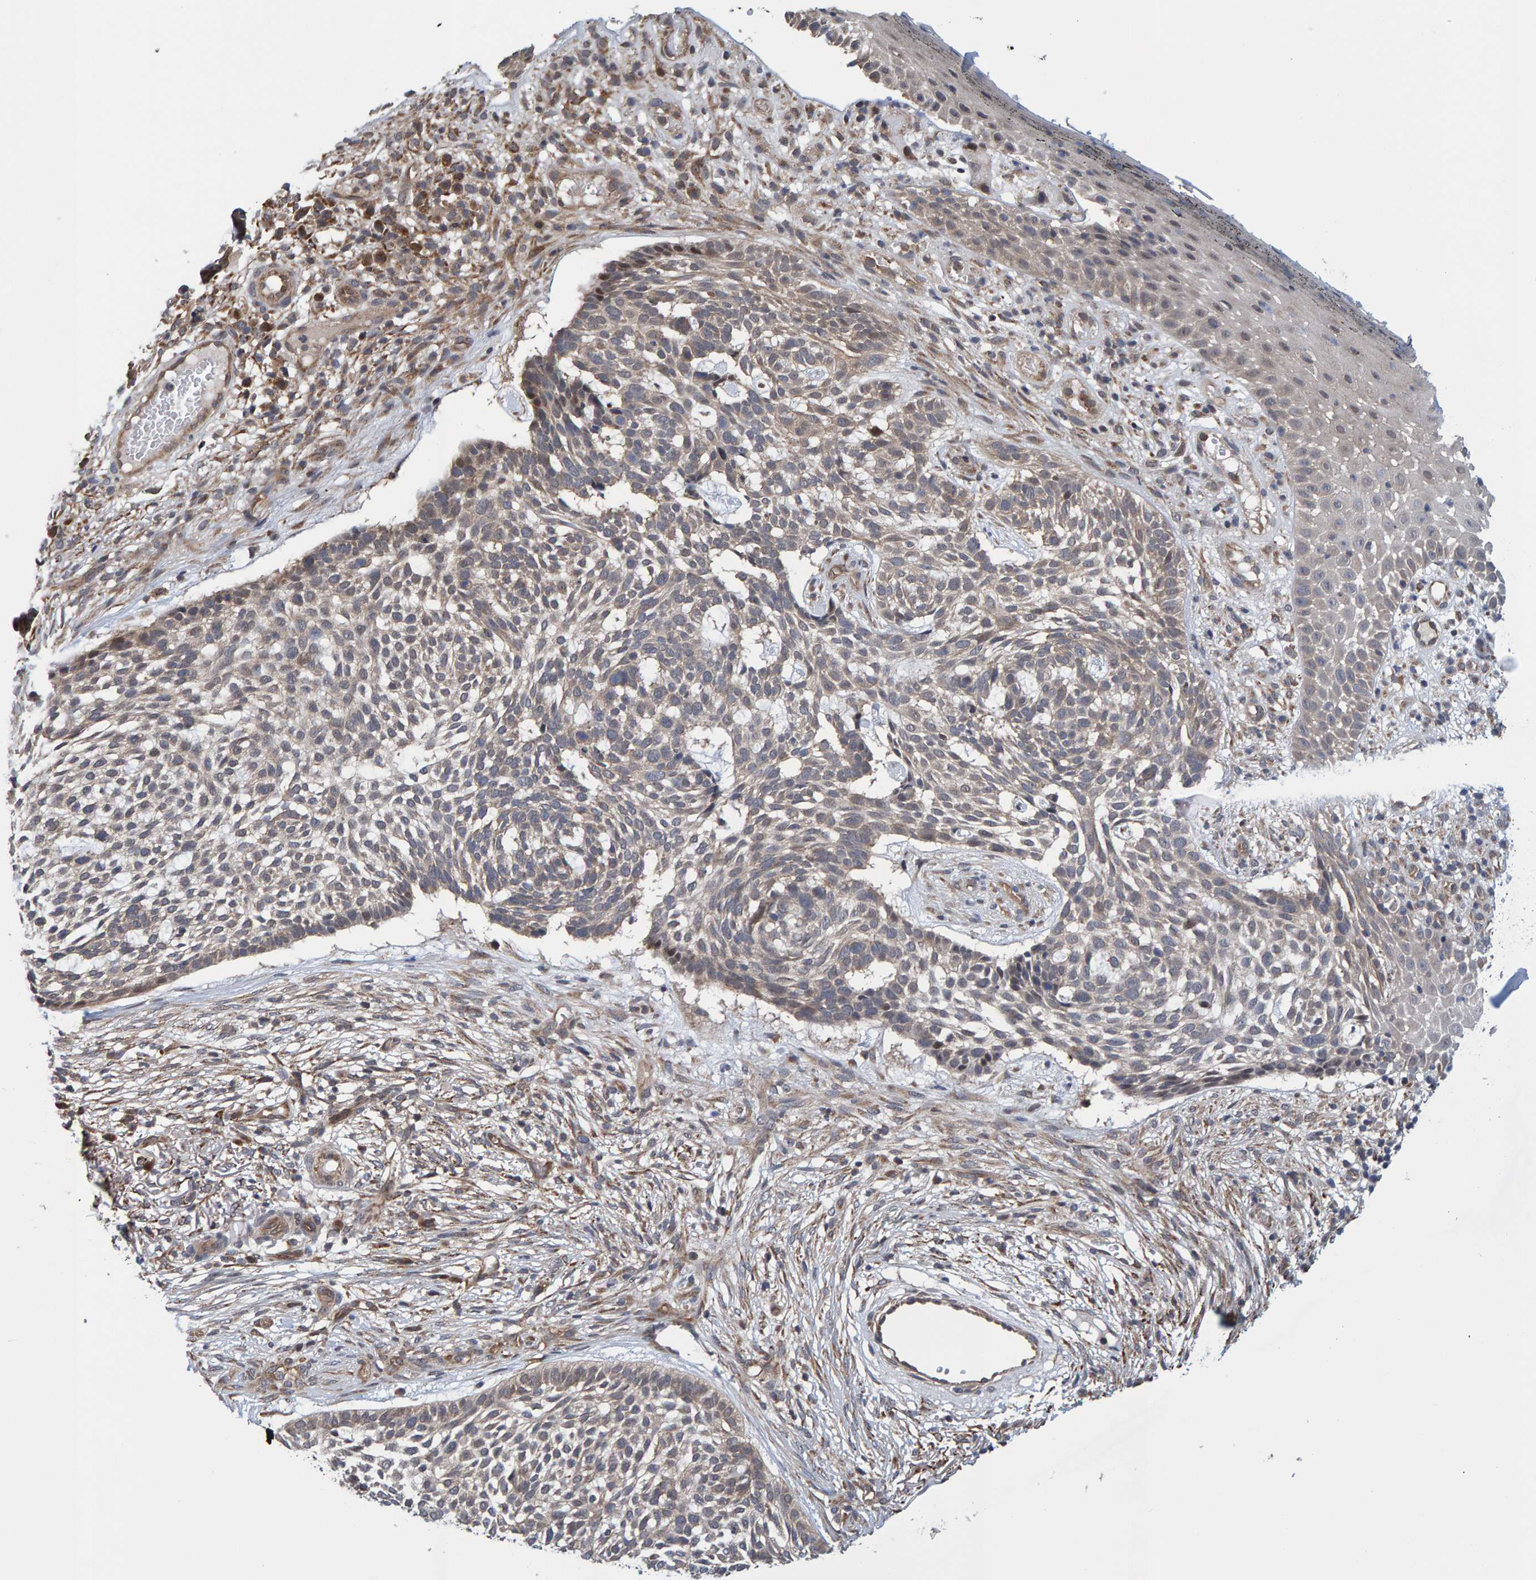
{"staining": {"intensity": "weak", "quantity": "<25%", "location": "cytoplasmic/membranous"}, "tissue": "skin cancer", "cell_type": "Tumor cells", "image_type": "cancer", "snomed": [{"axis": "morphology", "description": "Basal cell carcinoma"}, {"axis": "topography", "description": "Skin"}], "caption": "The image displays no staining of tumor cells in skin basal cell carcinoma.", "gene": "SCRN2", "patient": {"sex": "female", "age": 64}}